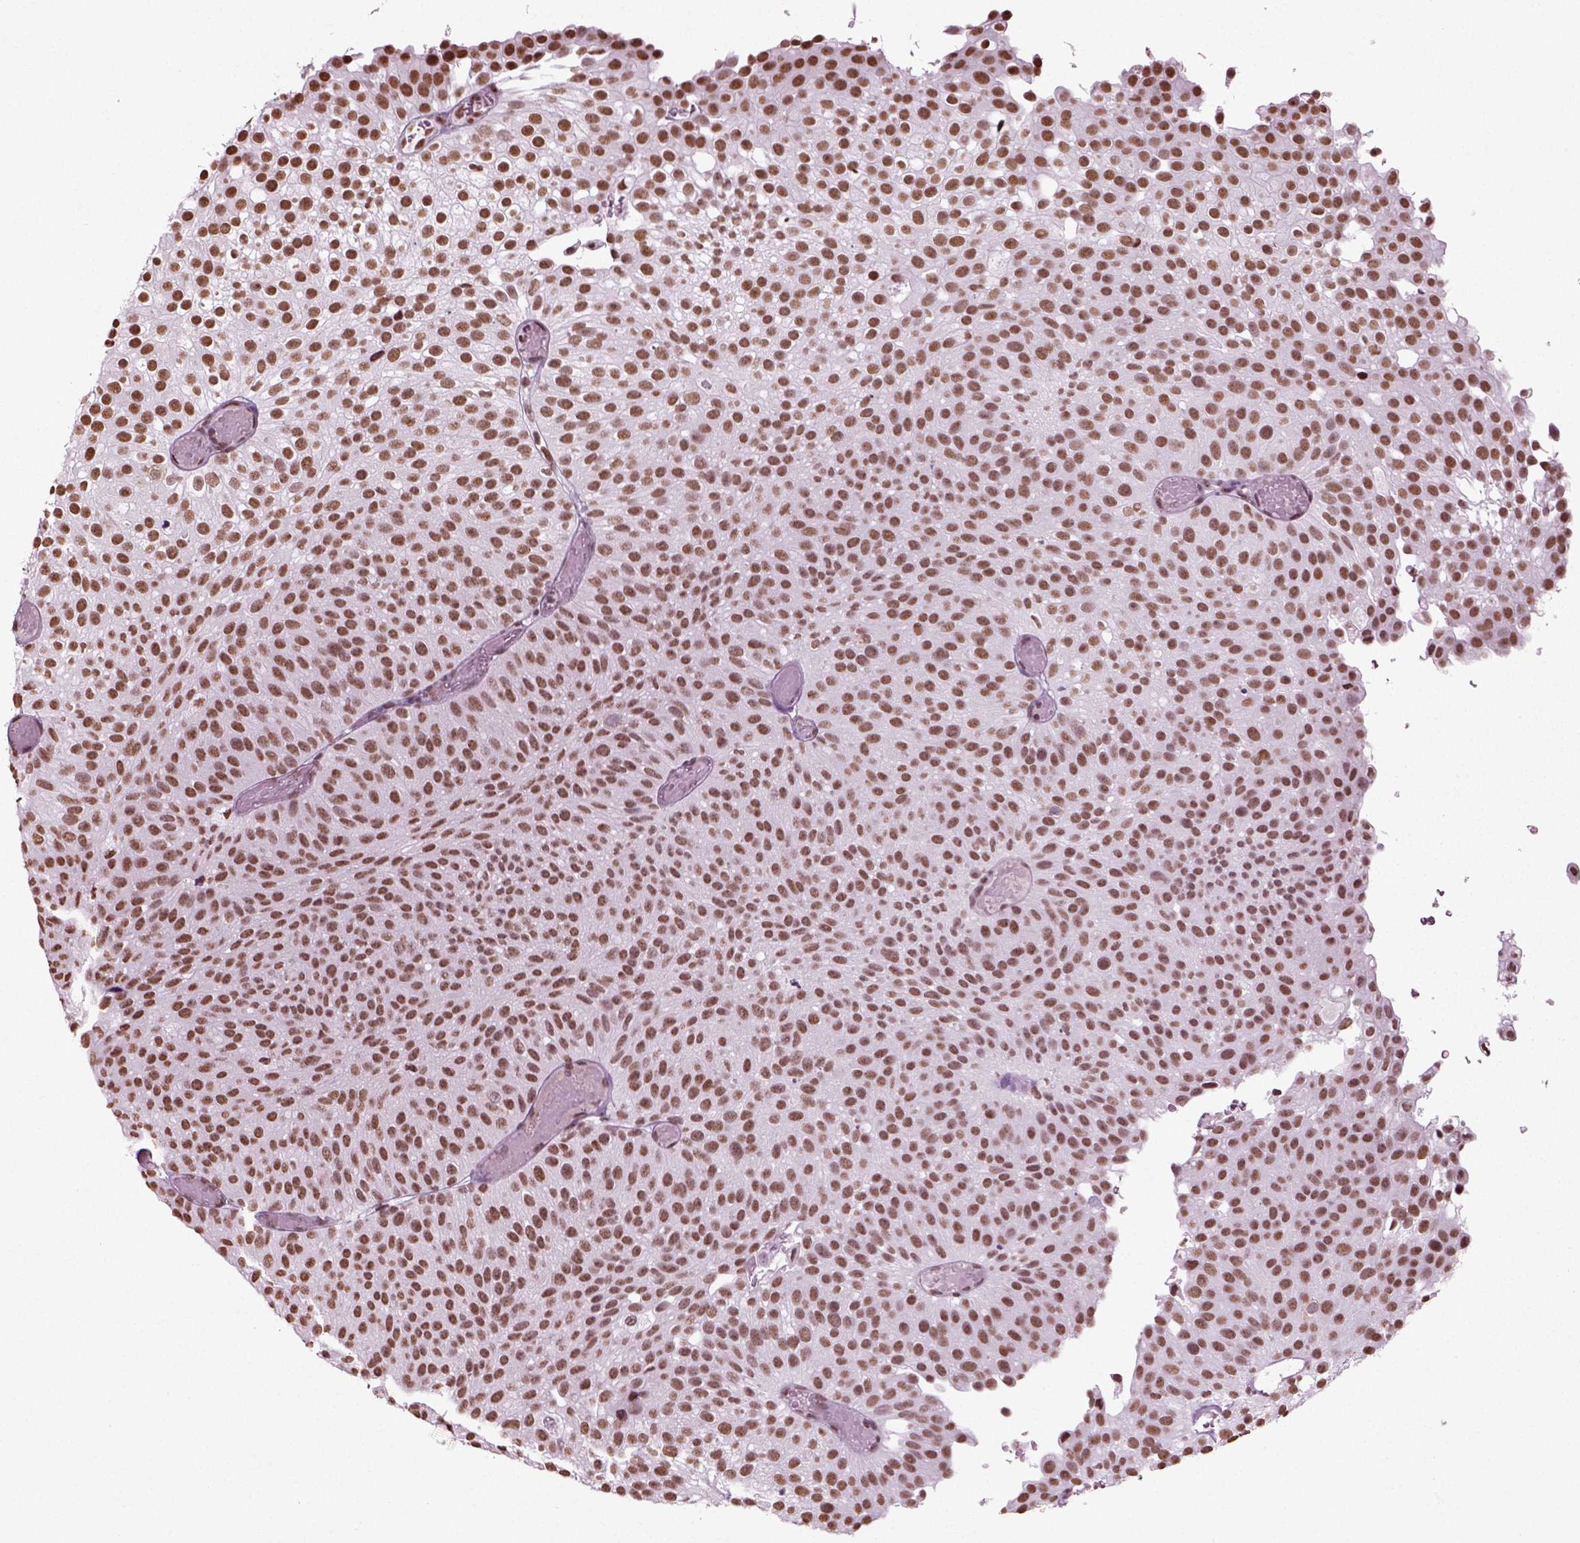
{"staining": {"intensity": "moderate", "quantity": ">75%", "location": "nuclear"}, "tissue": "urothelial cancer", "cell_type": "Tumor cells", "image_type": "cancer", "snomed": [{"axis": "morphology", "description": "Urothelial carcinoma, Low grade"}, {"axis": "topography", "description": "Urinary bladder"}], "caption": "Protein staining of urothelial carcinoma (low-grade) tissue exhibits moderate nuclear positivity in approximately >75% of tumor cells. (DAB (3,3'-diaminobenzidine) IHC with brightfield microscopy, high magnification).", "gene": "POLR1H", "patient": {"sex": "male", "age": 78}}